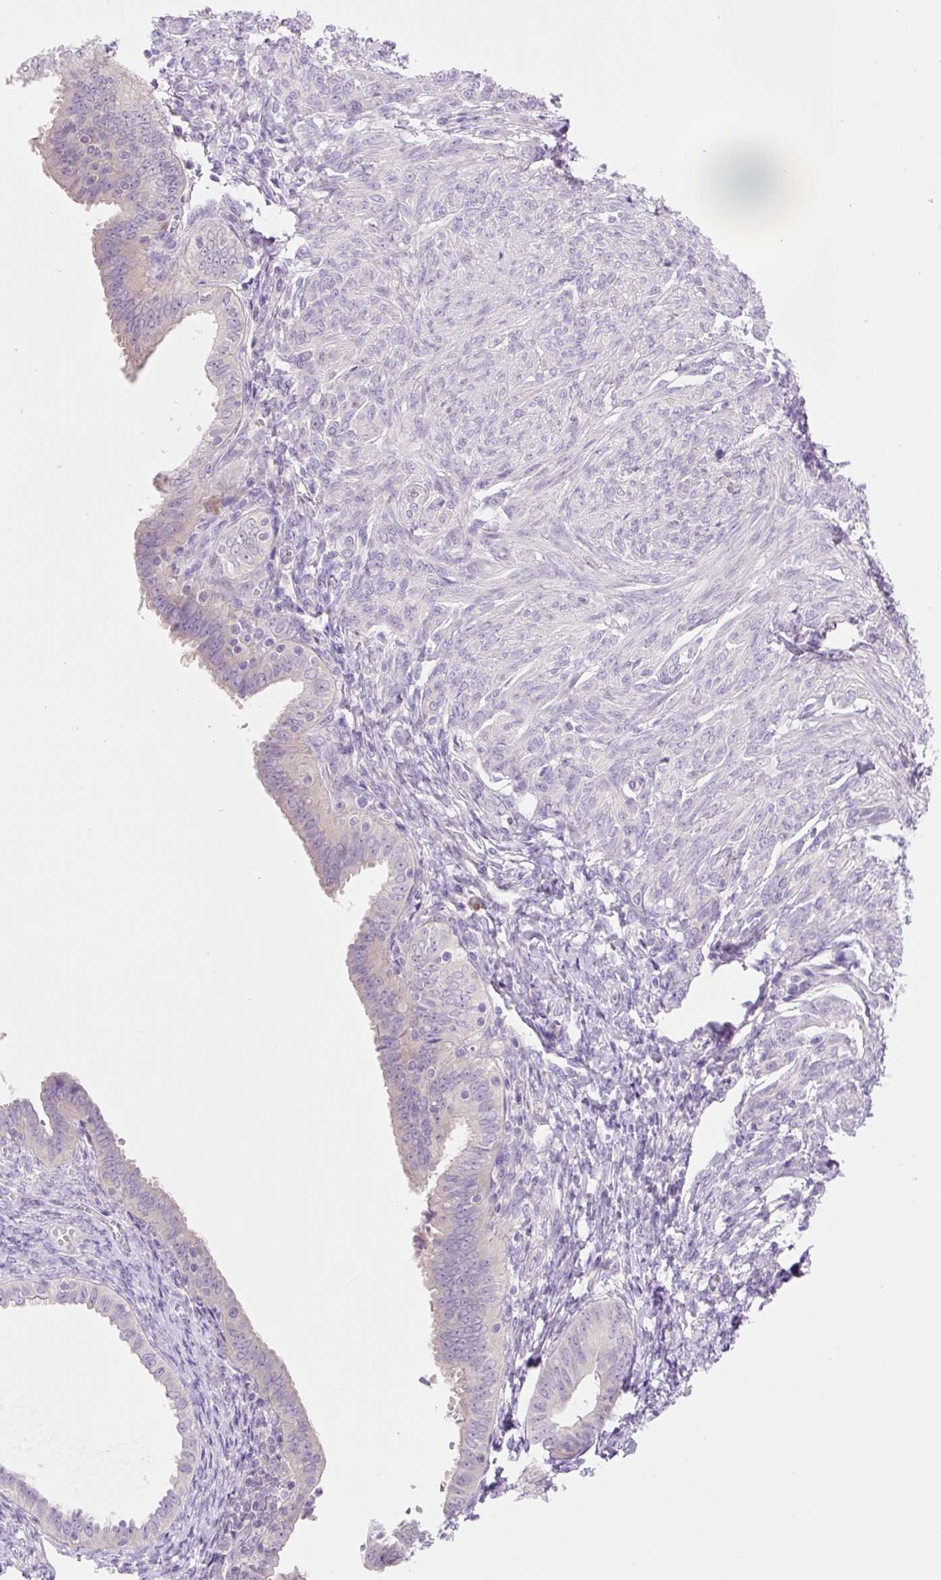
{"staining": {"intensity": "negative", "quantity": "none", "location": "none"}, "tissue": "endometrial cancer", "cell_type": "Tumor cells", "image_type": "cancer", "snomed": [{"axis": "morphology", "description": "Adenocarcinoma, NOS"}, {"axis": "topography", "description": "Endometrium"}], "caption": "The histopathology image exhibits no significant positivity in tumor cells of adenocarcinoma (endometrial).", "gene": "CELF6", "patient": {"sex": "female", "age": 87}}